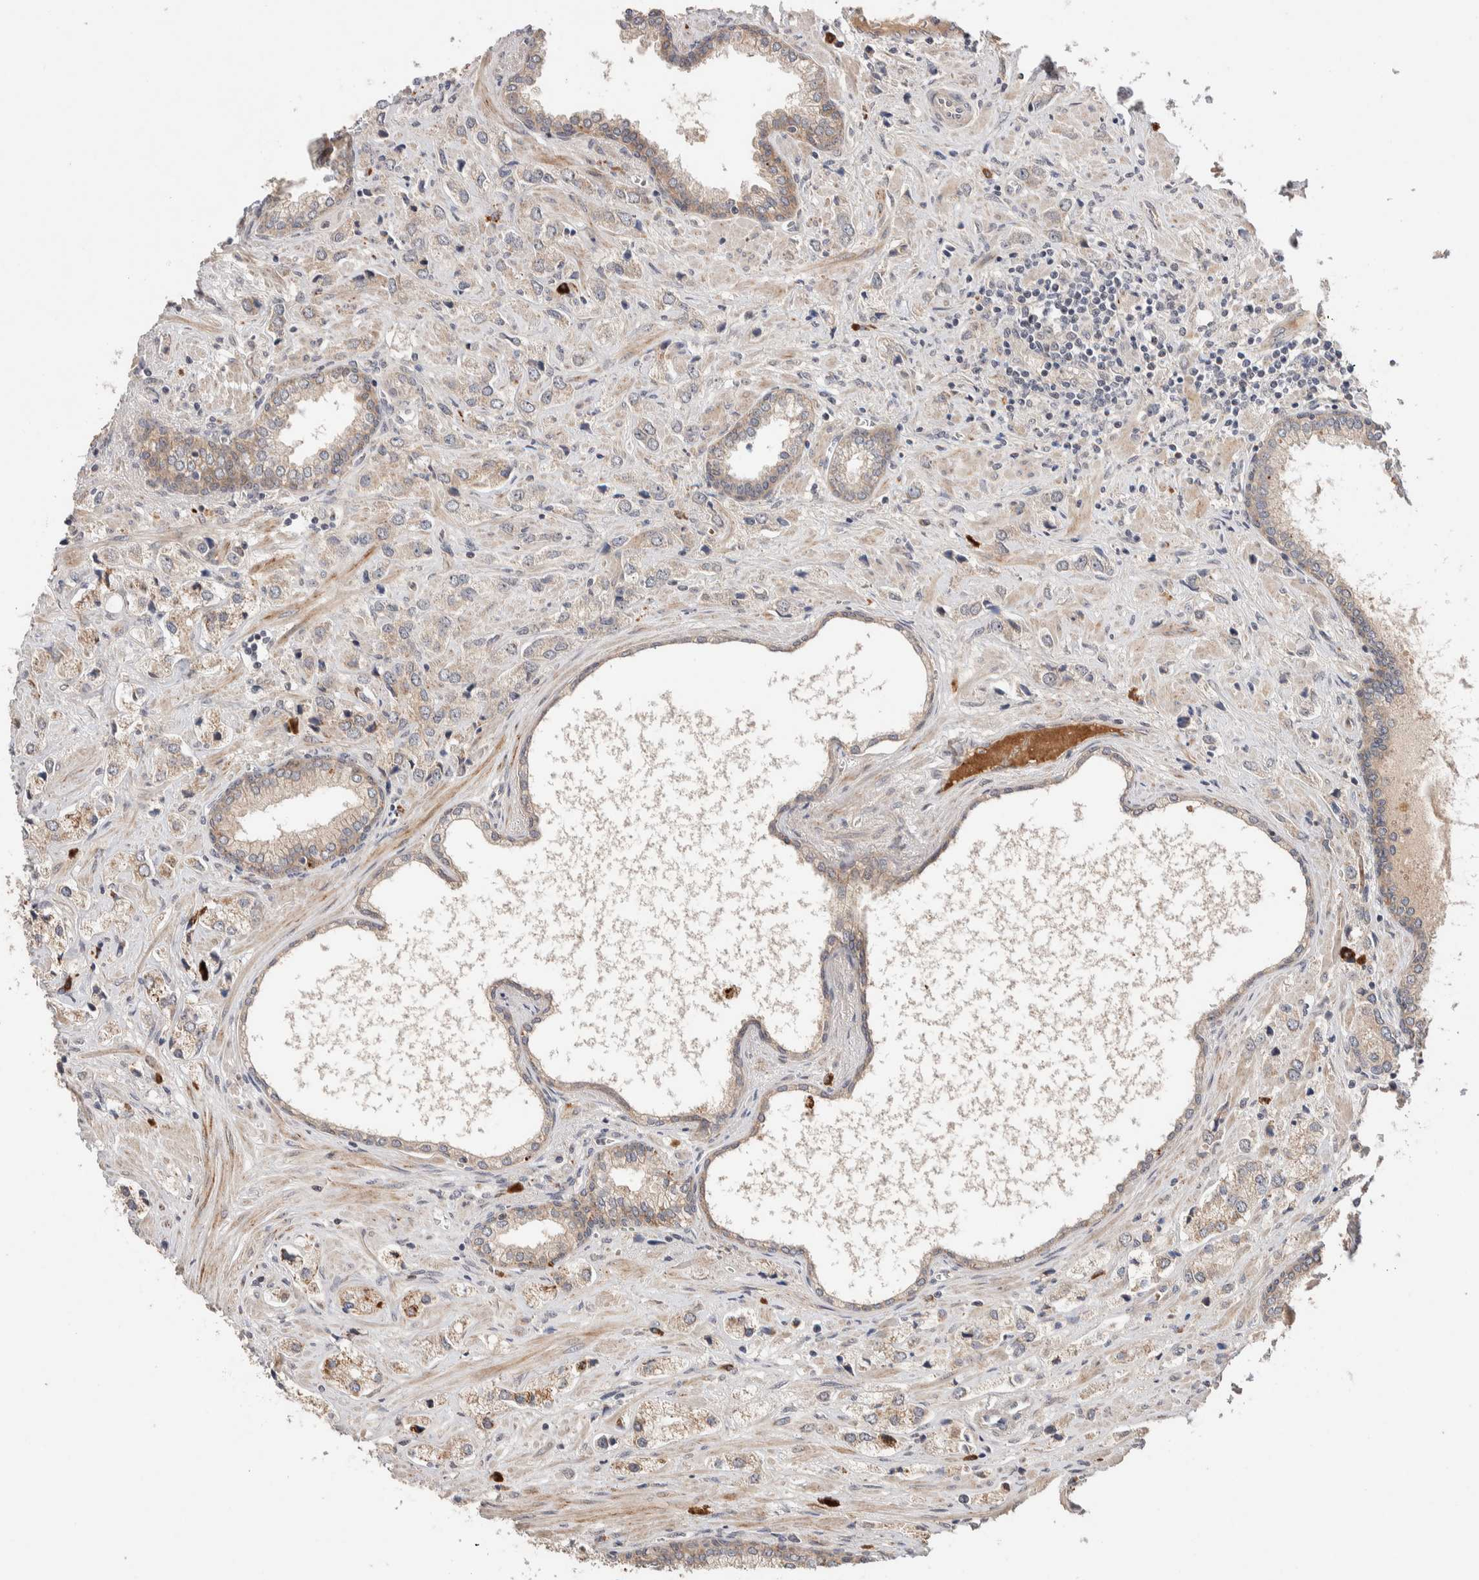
{"staining": {"intensity": "weak", "quantity": "25%-75%", "location": "cytoplasmic/membranous"}, "tissue": "prostate cancer", "cell_type": "Tumor cells", "image_type": "cancer", "snomed": [{"axis": "morphology", "description": "Adenocarcinoma, High grade"}, {"axis": "topography", "description": "Prostate"}], "caption": "Prostate cancer (adenocarcinoma (high-grade)) stained with immunohistochemistry (IHC) reveals weak cytoplasmic/membranous staining in about 25%-75% of tumor cells. The protein of interest is stained brown, and the nuclei are stained in blue (DAB IHC with brightfield microscopy, high magnification).", "gene": "CASK", "patient": {"sex": "male", "age": 66}}